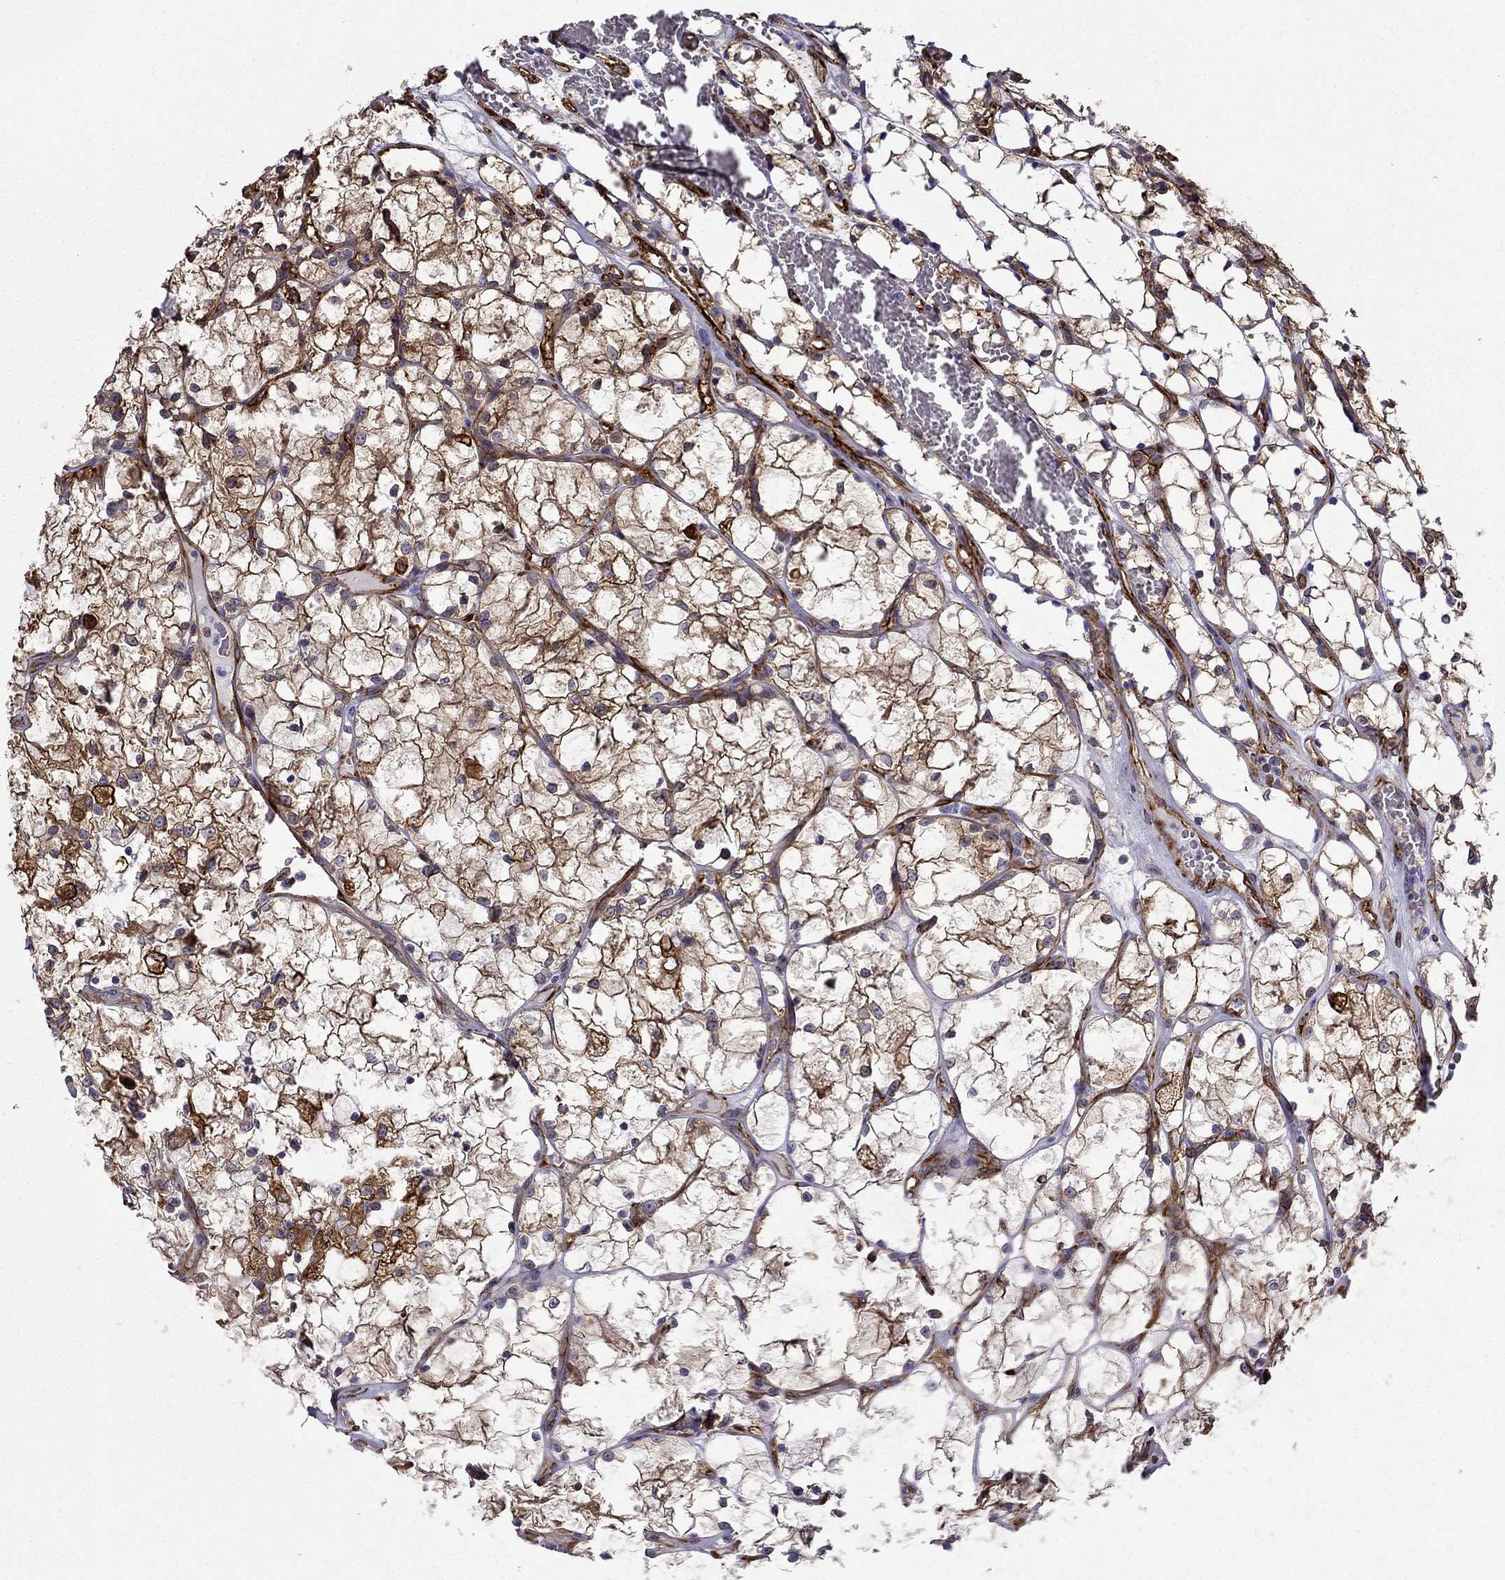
{"staining": {"intensity": "strong", "quantity": ">75%", "location": "cytoplasmic/membranous"}, "tissue": "renal cancer", "cell_type": "Tumor cells", "image_type": "cancer", "snomed": [{"axis": "morphology", "description": "Adenocarcinoma, NOS"}, {"axis": "topography", "description": "Kidney"}], "caption": "This histopathology image demonstrates IHC staining of human renal cancer (adenocarcinoma), with high strong cytoplasmic/membranous positivity in about >75% of tumor cells.", "gene": "MAP4", "patient": {"sex": "female", "age": 69}}